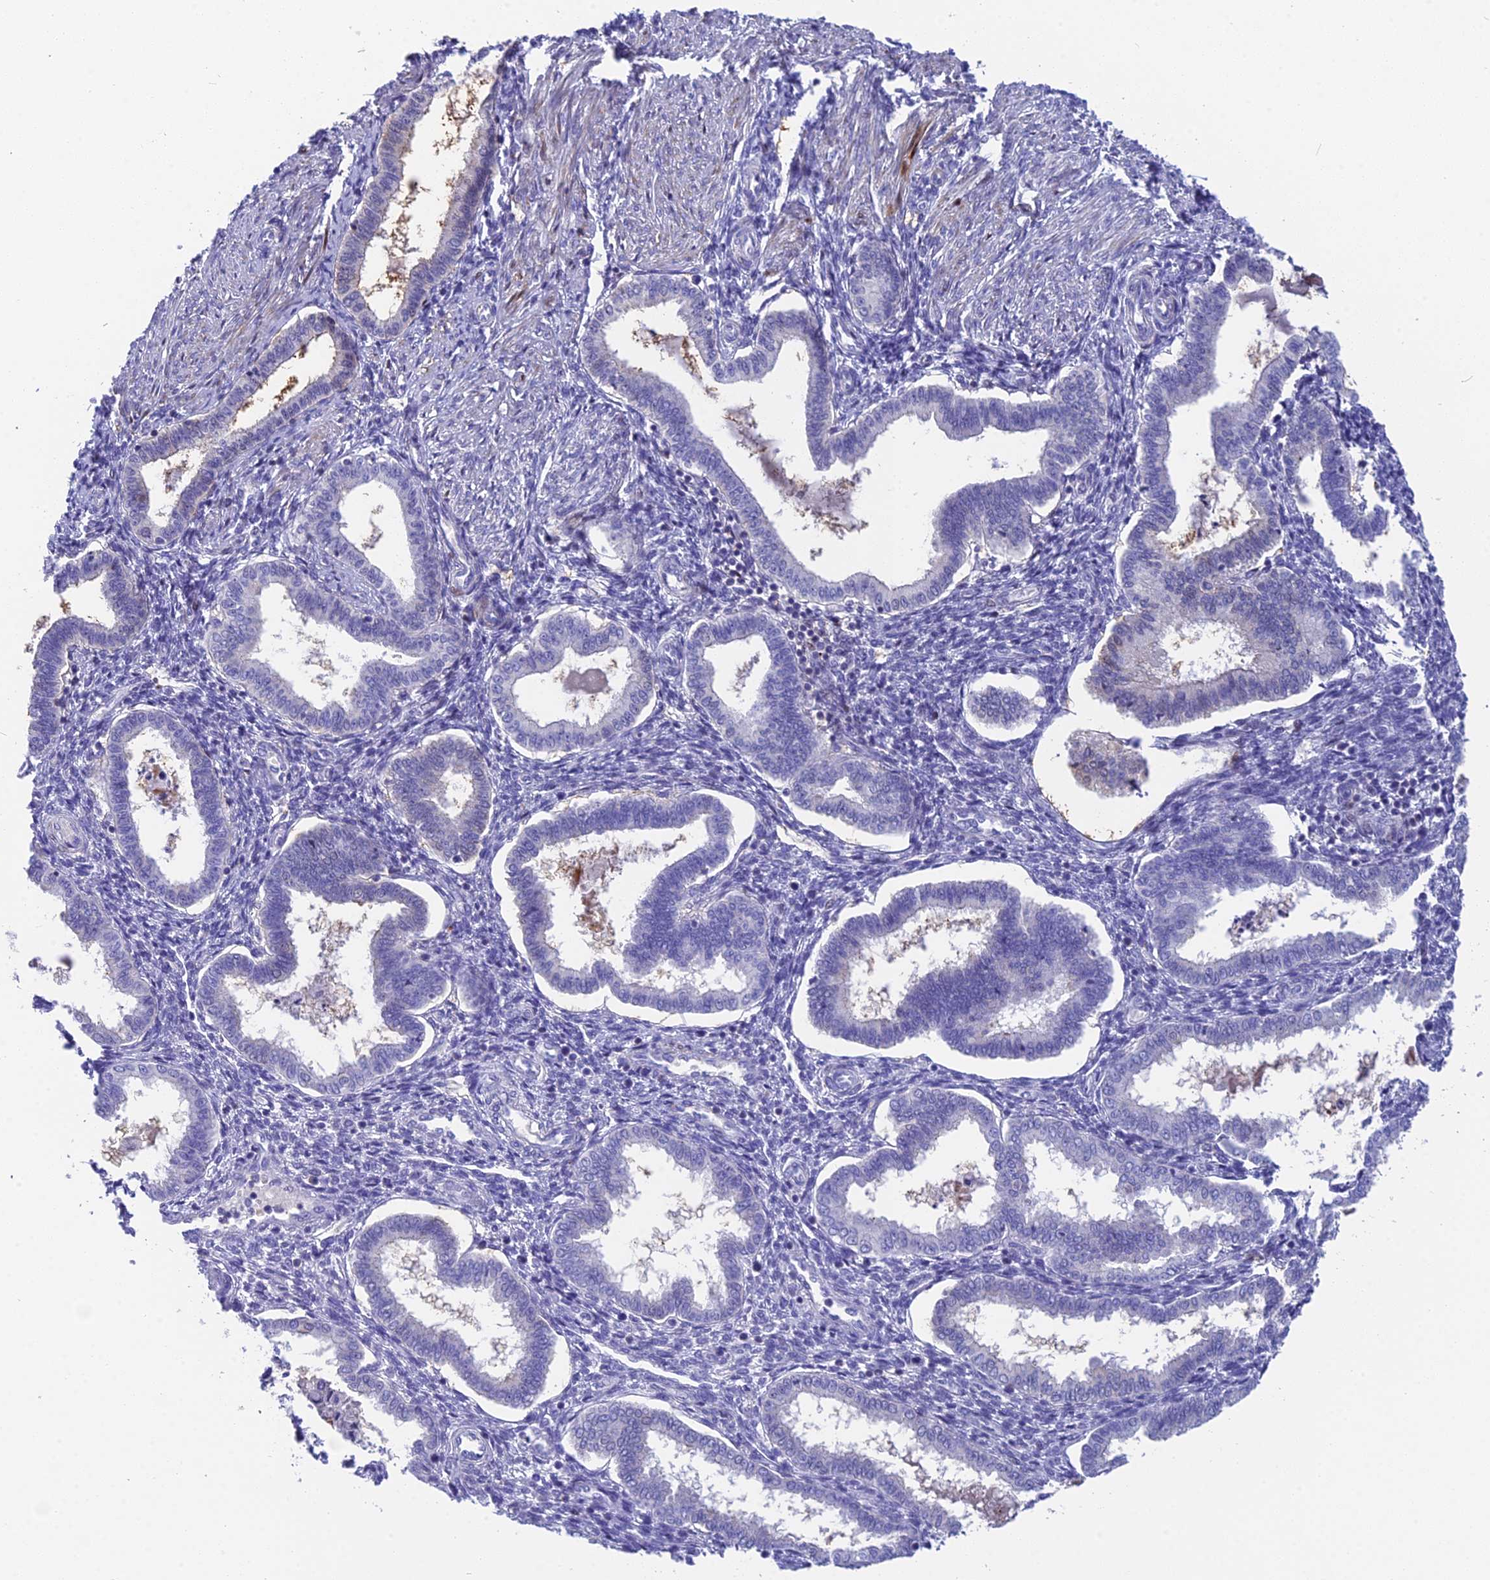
{"staining": {"intensity": "negative", "quantity": "none", "location": "none"}, "tissue": "endometrium", "cell_type": "Cells in endometrial stroma", "image_type": "normal", "snomed": [{"axis": "morphology", "description": "Normal tissue, NOS"}, {"axis": "topography", "description": "Endometrium"}], "caption": "The photomicrograph shows no staining of cells in endometrial stroma in normal endometrium. The staining is performed using DAB (3,3'-diaminobenzidine) brown chromogen with nuclei counter-stained in using hematoxylin.", "gene": "NKPD1", "patient": {"sex": "female", "age": 24}}